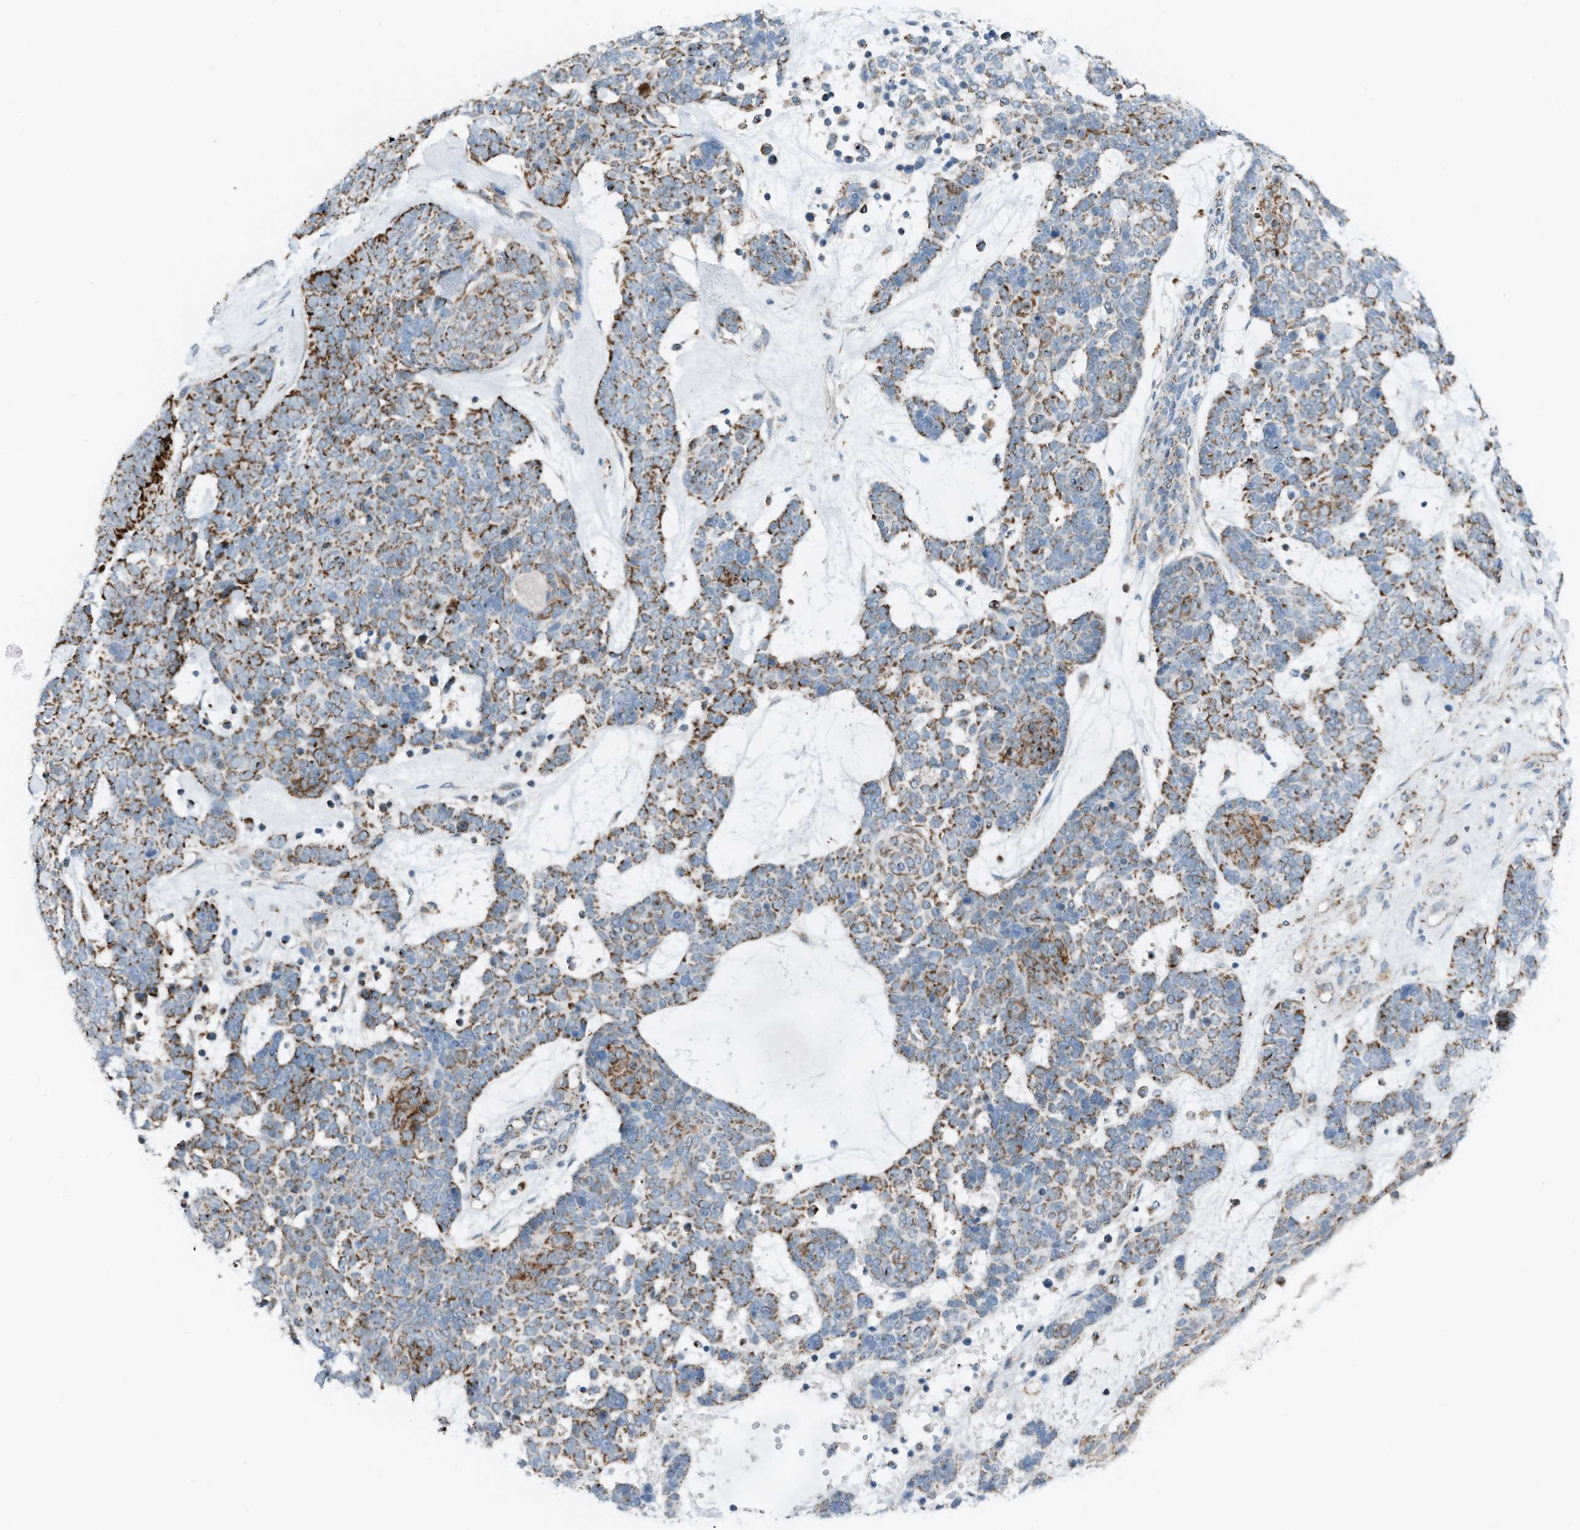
{"staining": {"intensity": "strong", "quantity": "25%-75%", "location": "cytoplasmic/membranous"}, "tissue": "skin cancer", "cell_type": "Tumor cells", "image_type": "cancer", "snomed": [{"axis": "morphology", "description": "Basal cell carcinoma"}, {"axis": "topography", "description": "Skin"}], "caption": "Protein analysis of skin basal cell carcinoma tissue reveals strong cytoplasmic/membranous expression in about 25%-75% of tumor cells.", "gene": "RMND1", "patient": {"sex": "female", "age": 81}}